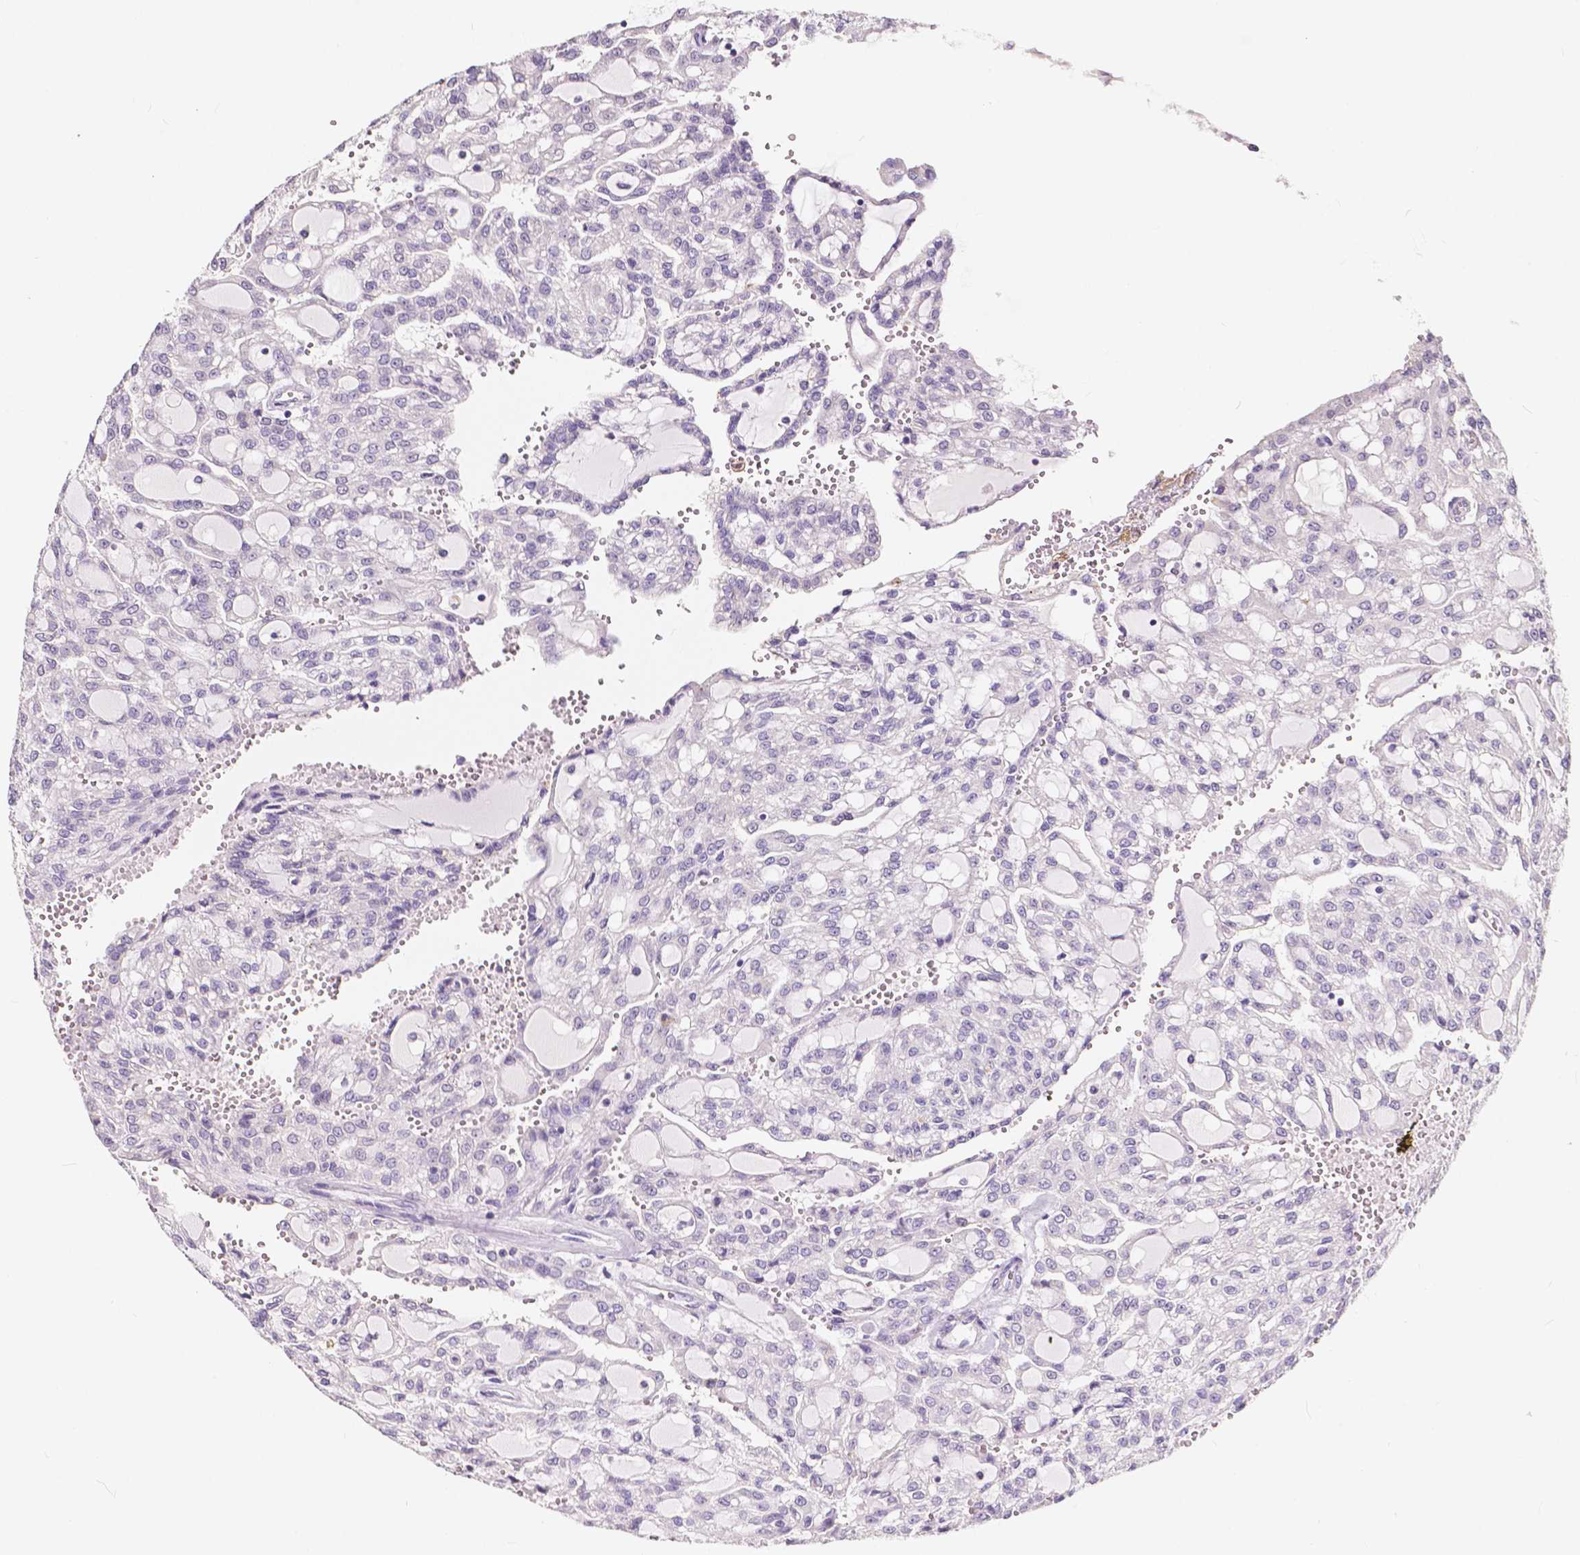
{"staining": {"intensity": "negative", "quantity": "none", "location": "none"}, "tissue": "renal cancer", "cell_type": "Tumor cells", "image_type": "cancer", "snomed": [{"axis": "morphology", "description": "Adenocarcinoma, NOS"}, {"axis": "topography", "description": "Kidney"}], "caption": "Immunohistochemical staining of human adenocarcinoma (renal) demonstrates no significant positivity in tumor cells.", "gene": "ACP5", "patient": {"sex": "male", "age": 63}}